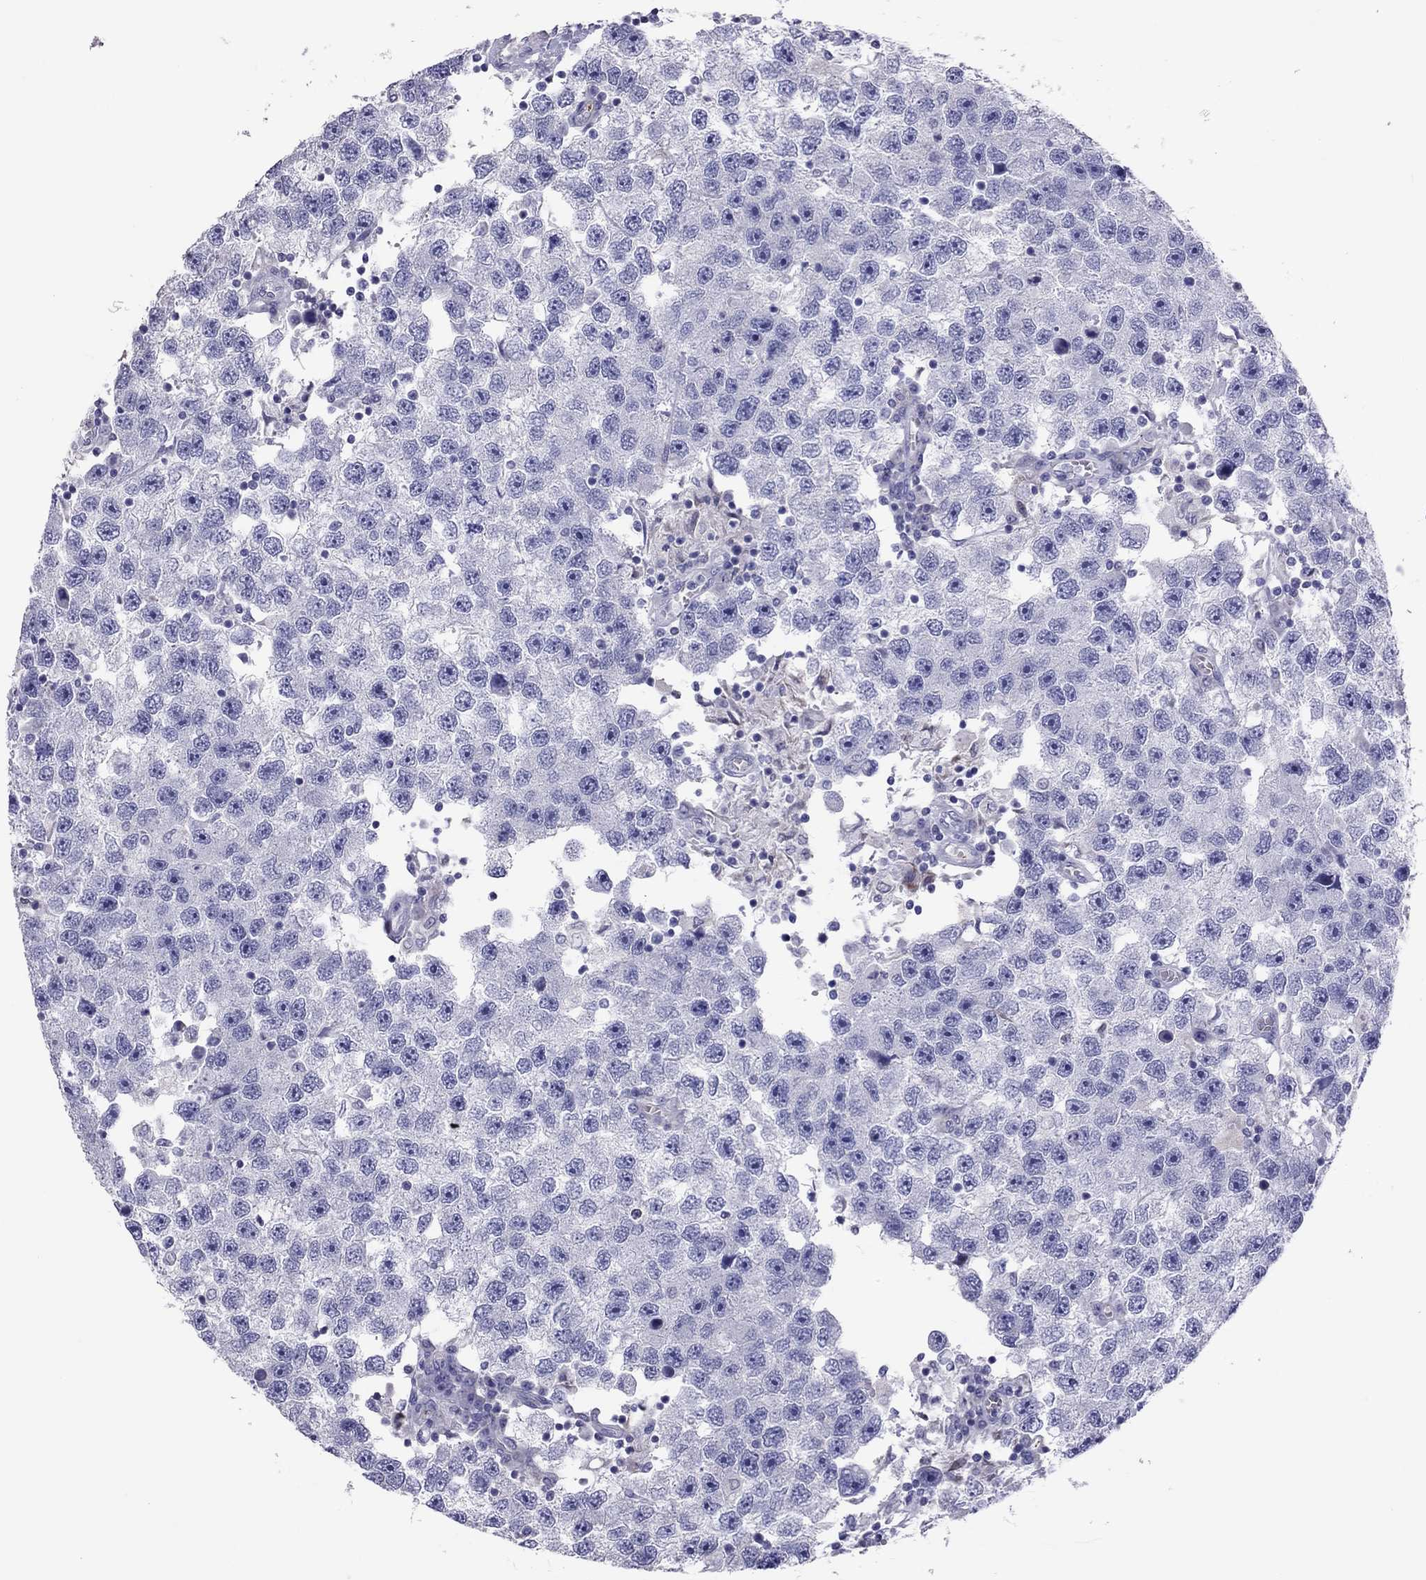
{"staining": {"intensity": "negative", "quantity": "none", "location": "none"}, "tissue": "testis cancer", "cell_type": "Tumor cells", "image_type": "cancer", "snomed": [{"axis": "morphology", "description": "Seminoma, NOS"}, {"axis": "topography", "description": "Testis"}], "caption": "Human testis seminoma stained for a protein using IHC shows no expression in tumor cells.", "gene": "ADORA2A", "patient": {"sex": "male", "age": 26}}